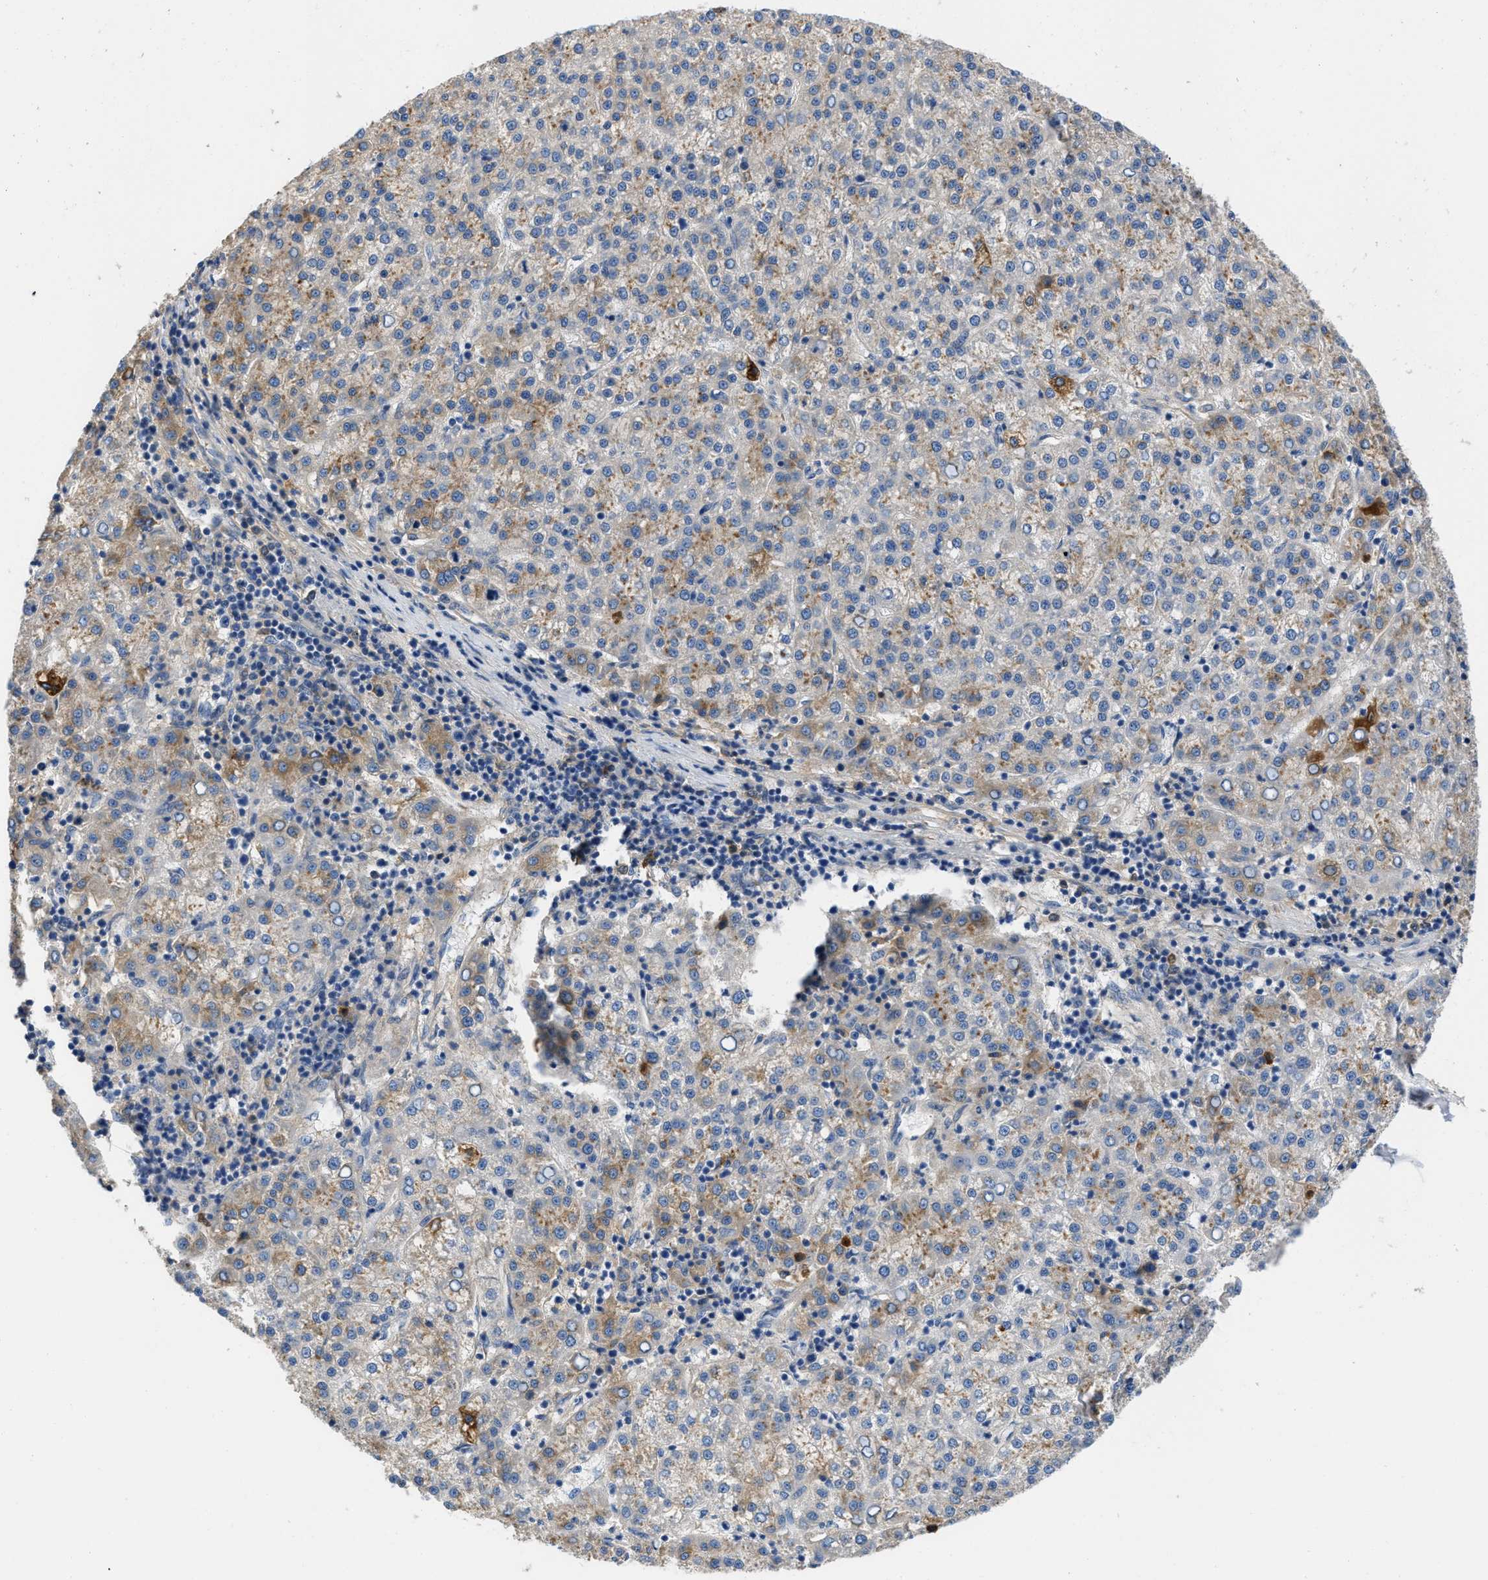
{"staining": {"intensity": "moderate", "quantity": "25%-75%", "location": "cytoplasmic/membranous"}, "tissue": "liver cancer", "cell_type": "Tumor cells", "image_type": "cancer", "snomed": [{"axis": "morphology", "description": "Carcinoma, Hepatocellular, NOS"}, {"axis": "topography", "description": "Liver"}], "caption": "Protein expression analysis of human hepatocellular carcinoma (liver) reveals moderate cytoplasmic/membranous staining in approximately 25%-75% of tumor cells.", "gene": "C1S", "patient": {"sex": "female", "age": 58}}